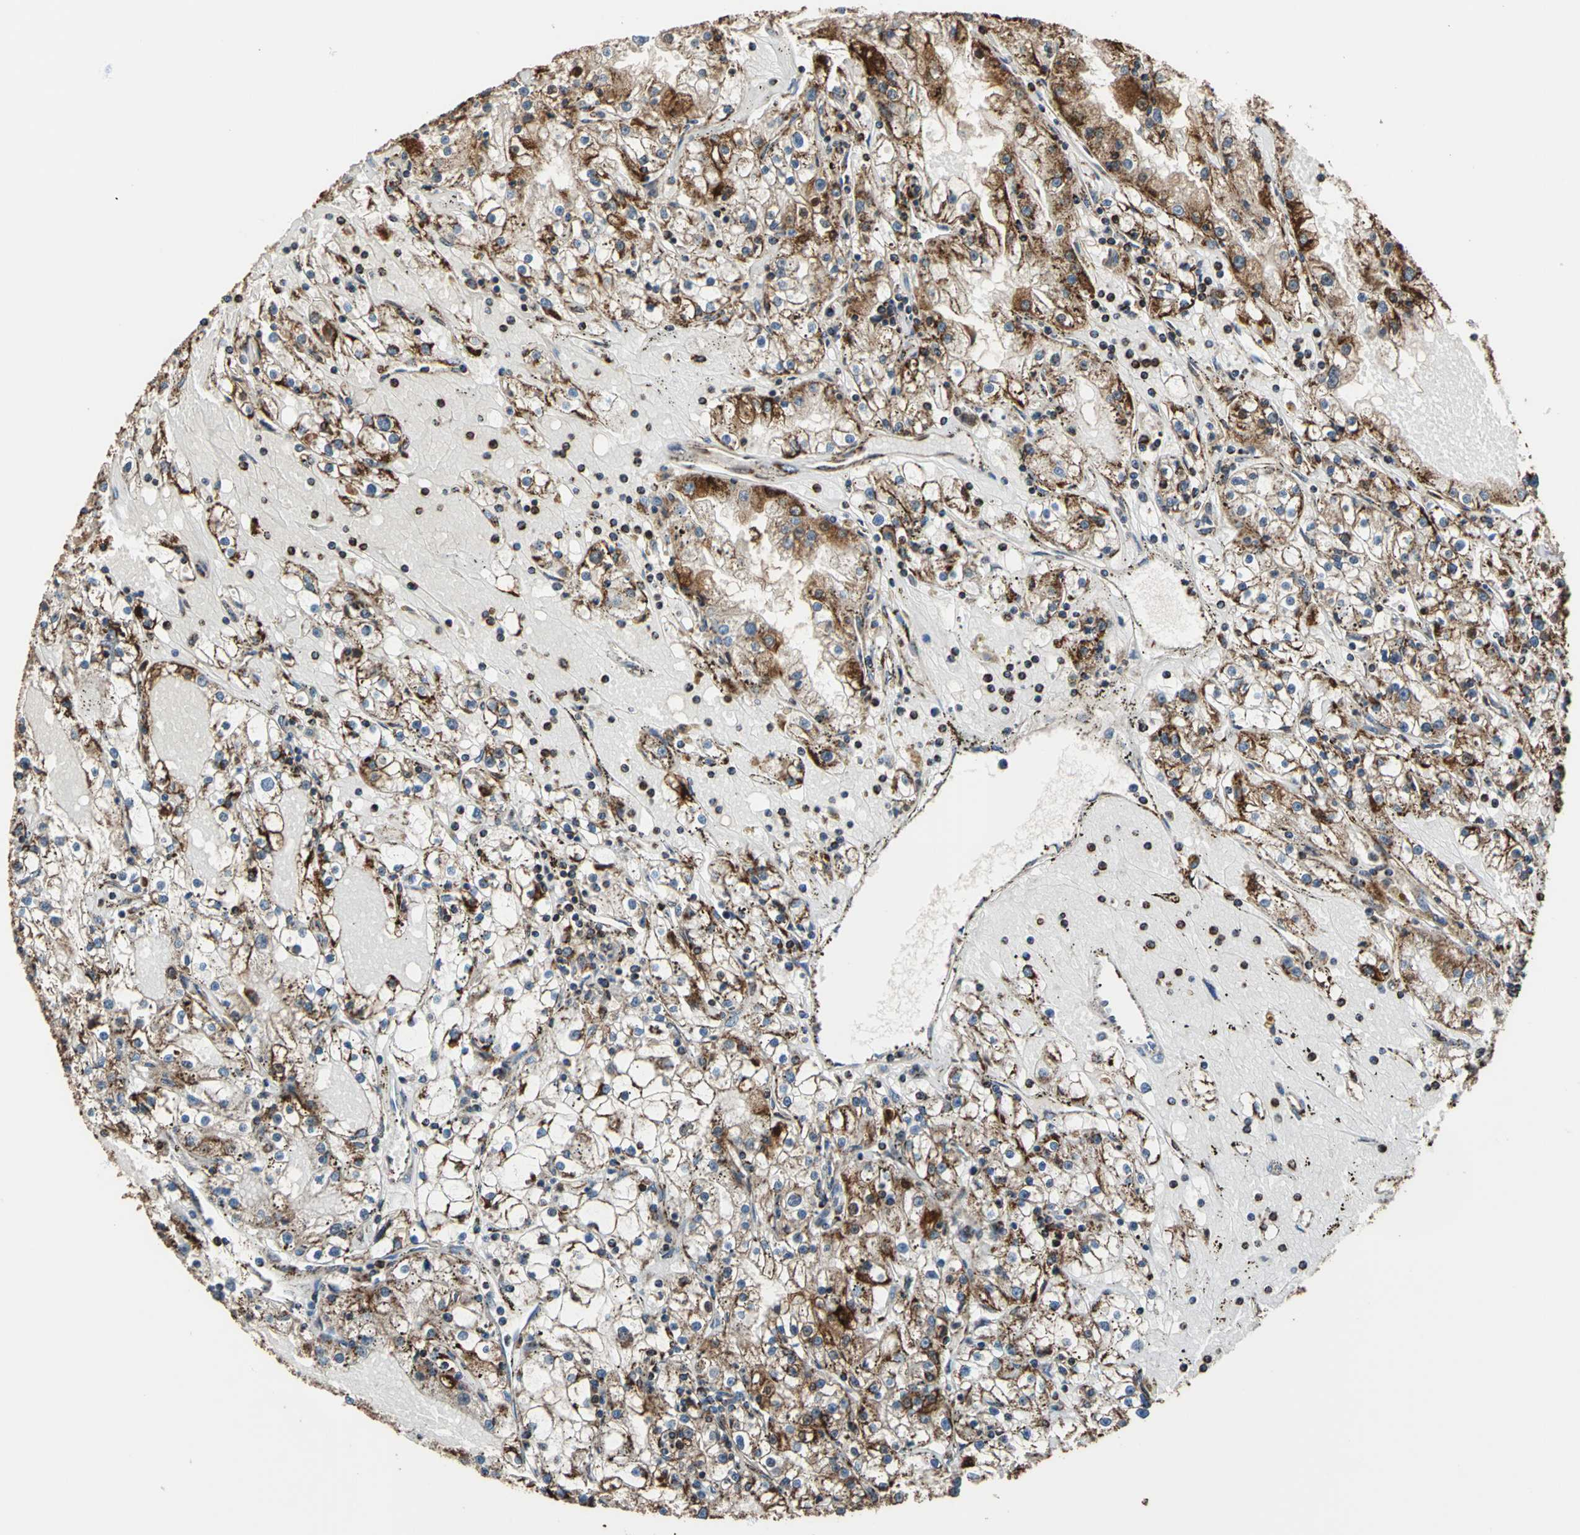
{"staining": {"intensity": "strong", "quantity": ">75%", "location": "cytoplasmic/membranous"}, "tissue": "renal cancer", "cell_type": "Tumor cells", "image_type": "cancer", "snomed": [{"axis": "morphology", "description": "Adenocarcinoma, NOS"}, {"axis": "topography", "description": "Kidney"}], "caption": "There is high levels of strong cytoplasmic/membranous expression in tumor cells of renal adenocarcinoma, as demonstrated by immunohistochemical staining (brown color).", "gene": "ECH1", "patient": {"sex": "male", "age": 56}}